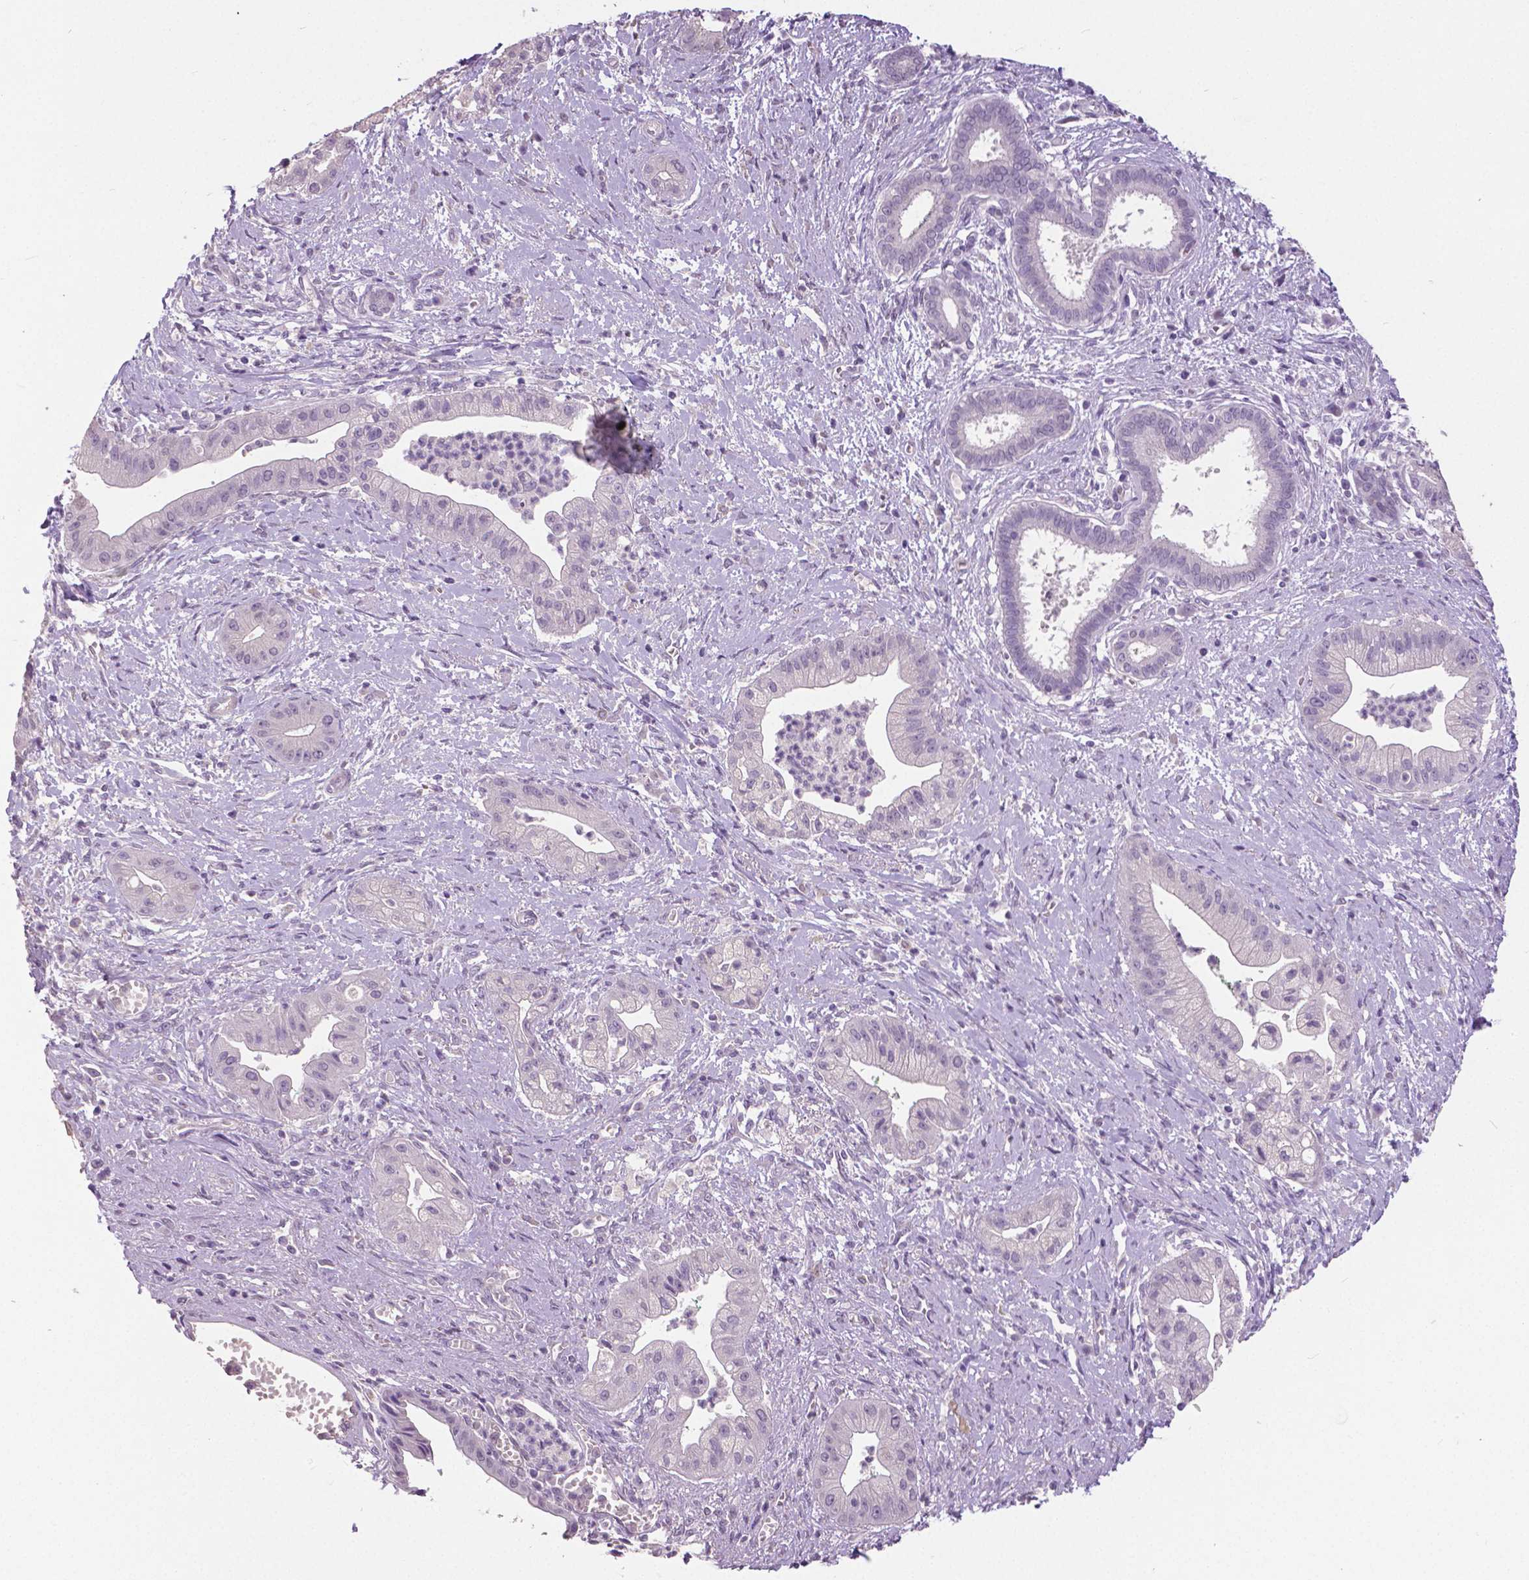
{"staining": {"intensity": "negative", "quantity": "none", "location": "none"}, "tissue": "pancreatic cancer", "cell_type": "Tumor cells", "image_type": "cancer", "snomed": [{"axis": "morphology", "description": "Normal tissue, NOS"}, {"axis": "morphology", "description": "Adenocarcinoma, NOS"}, {"axis": "topography", "description": "Lymph node"}, {"axis": "topography", "description": "Pancreas"}], "caption": "Immunohistochemical staining of human adenocarcinoma (pancreatic) displays no significant staining in tumor cells. (IHC, brightfield microscopy, high magnification).", "gene": "FOXA1", "patient": {"sex": "female", "age": 58}}